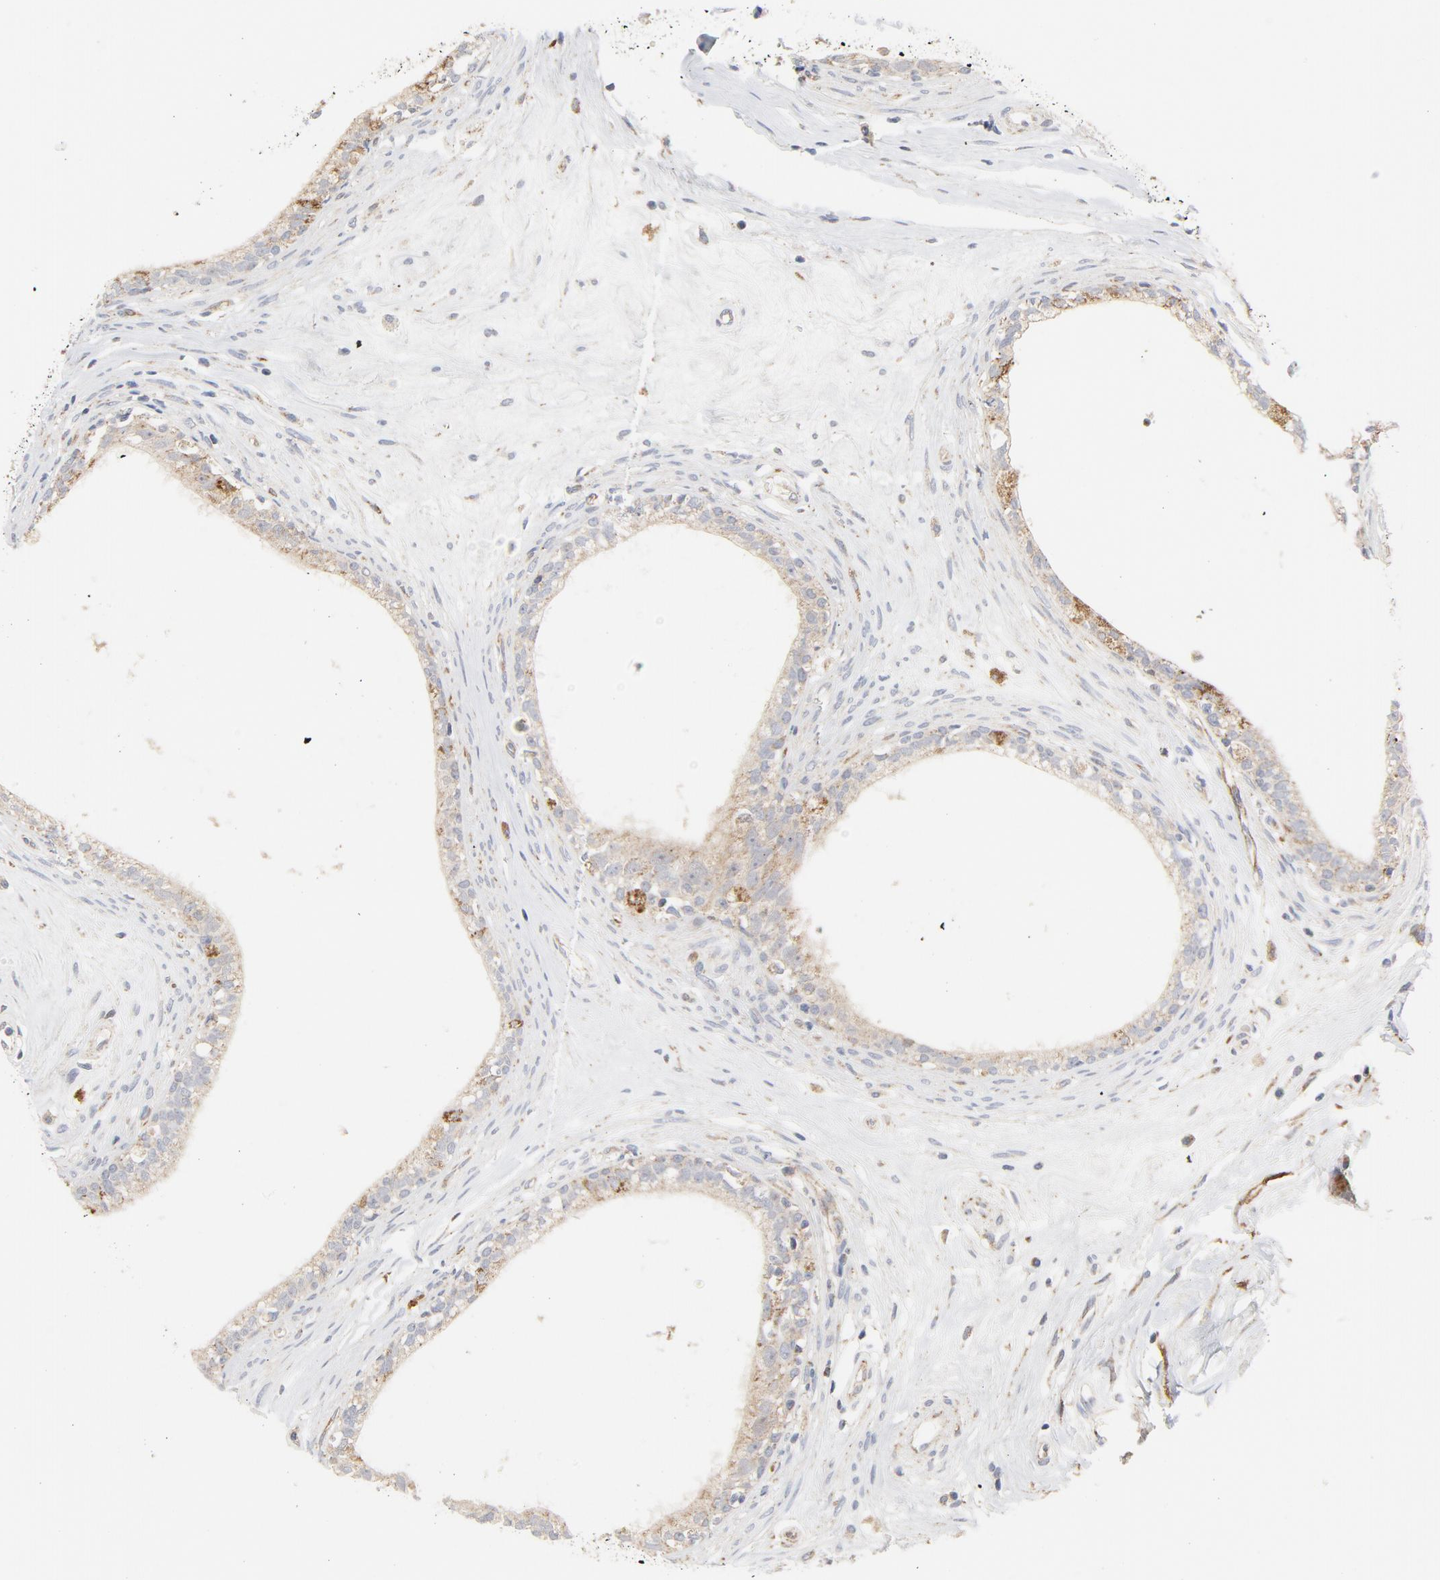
{"staining": {"intensity": "weak", "quantity": ">75%", "location": "cytoplasmic/membranous"}, "tissue": "epididymis", "cell_type": "Glandular cells", "image_type": "normal", "snomed": [{"axis": "morphology", "description": "Normal tissue, NOS"}, {"axis": "morphology", "description": "Inflammation, NOS"}, {"axis": "topography", "description": "Epididymis"}], "caption": "DAB (3,3'-diaminobenzidine) immunohistochemical staining of unremarkable human epididymis reveals weak cytoplasmic/membranous protein positivity in about >75% of glandular cells.", "gene": "RAPGEF4", "patient": {"sex": "male", "age": 84}}